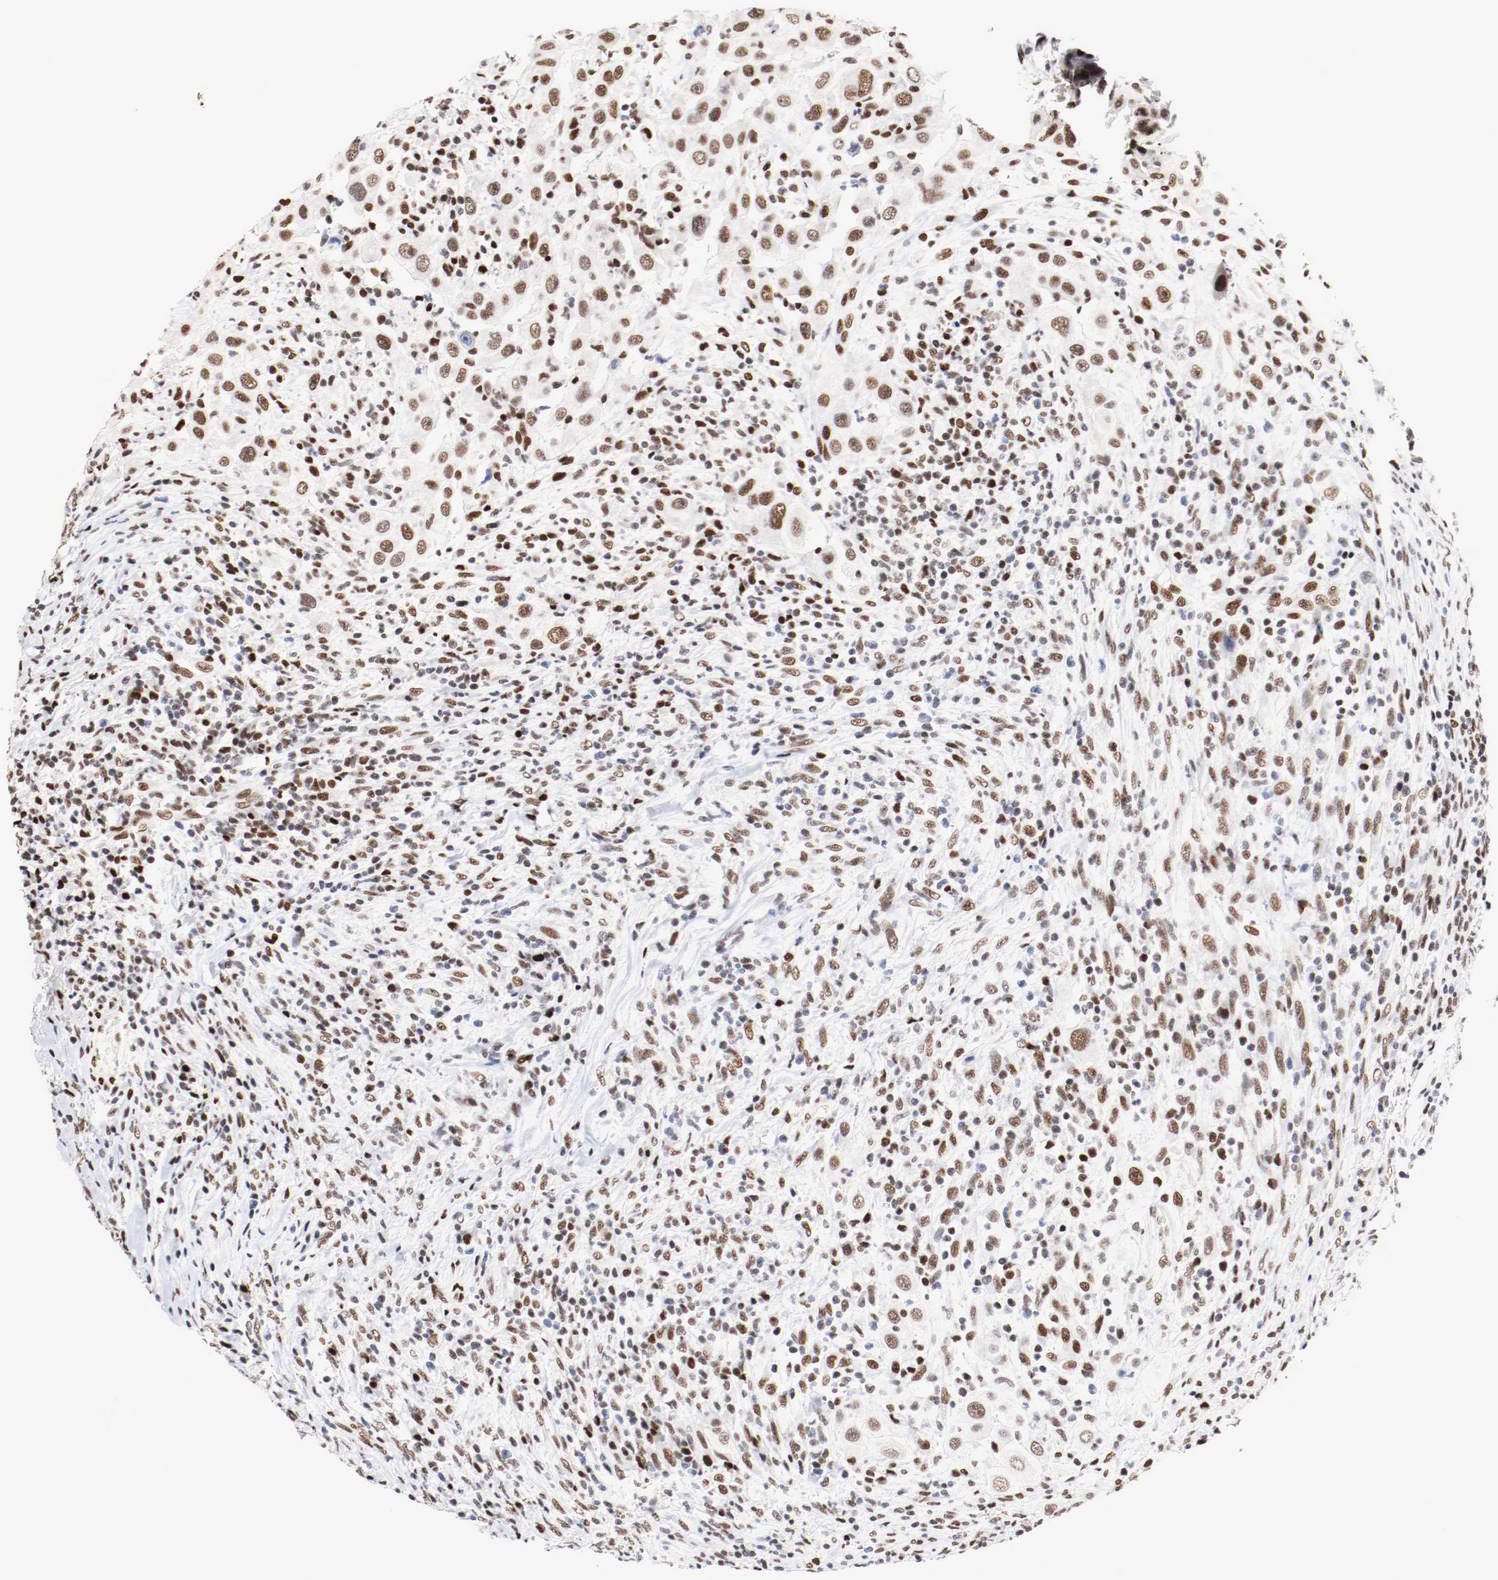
{"staining": {"intensity": "strong", "quantity": ">75%", "location": "nuclear"}, "tissue": "head and neck cancer", "cell_type": "Tumor cells", "image_type": "cancer", "snomed": [{"axis": "morphology", "description": "Carcinoma, NOS"}, {"axis": "topography", "description": "Head-Neck"}], "caption": "This is an image of IHC staining of head and neck cancer, which shows strong positivity in the nuclear of tumor cells.", "gene": "MEF2D", "patient": {"sex": "male", "age": 87}}